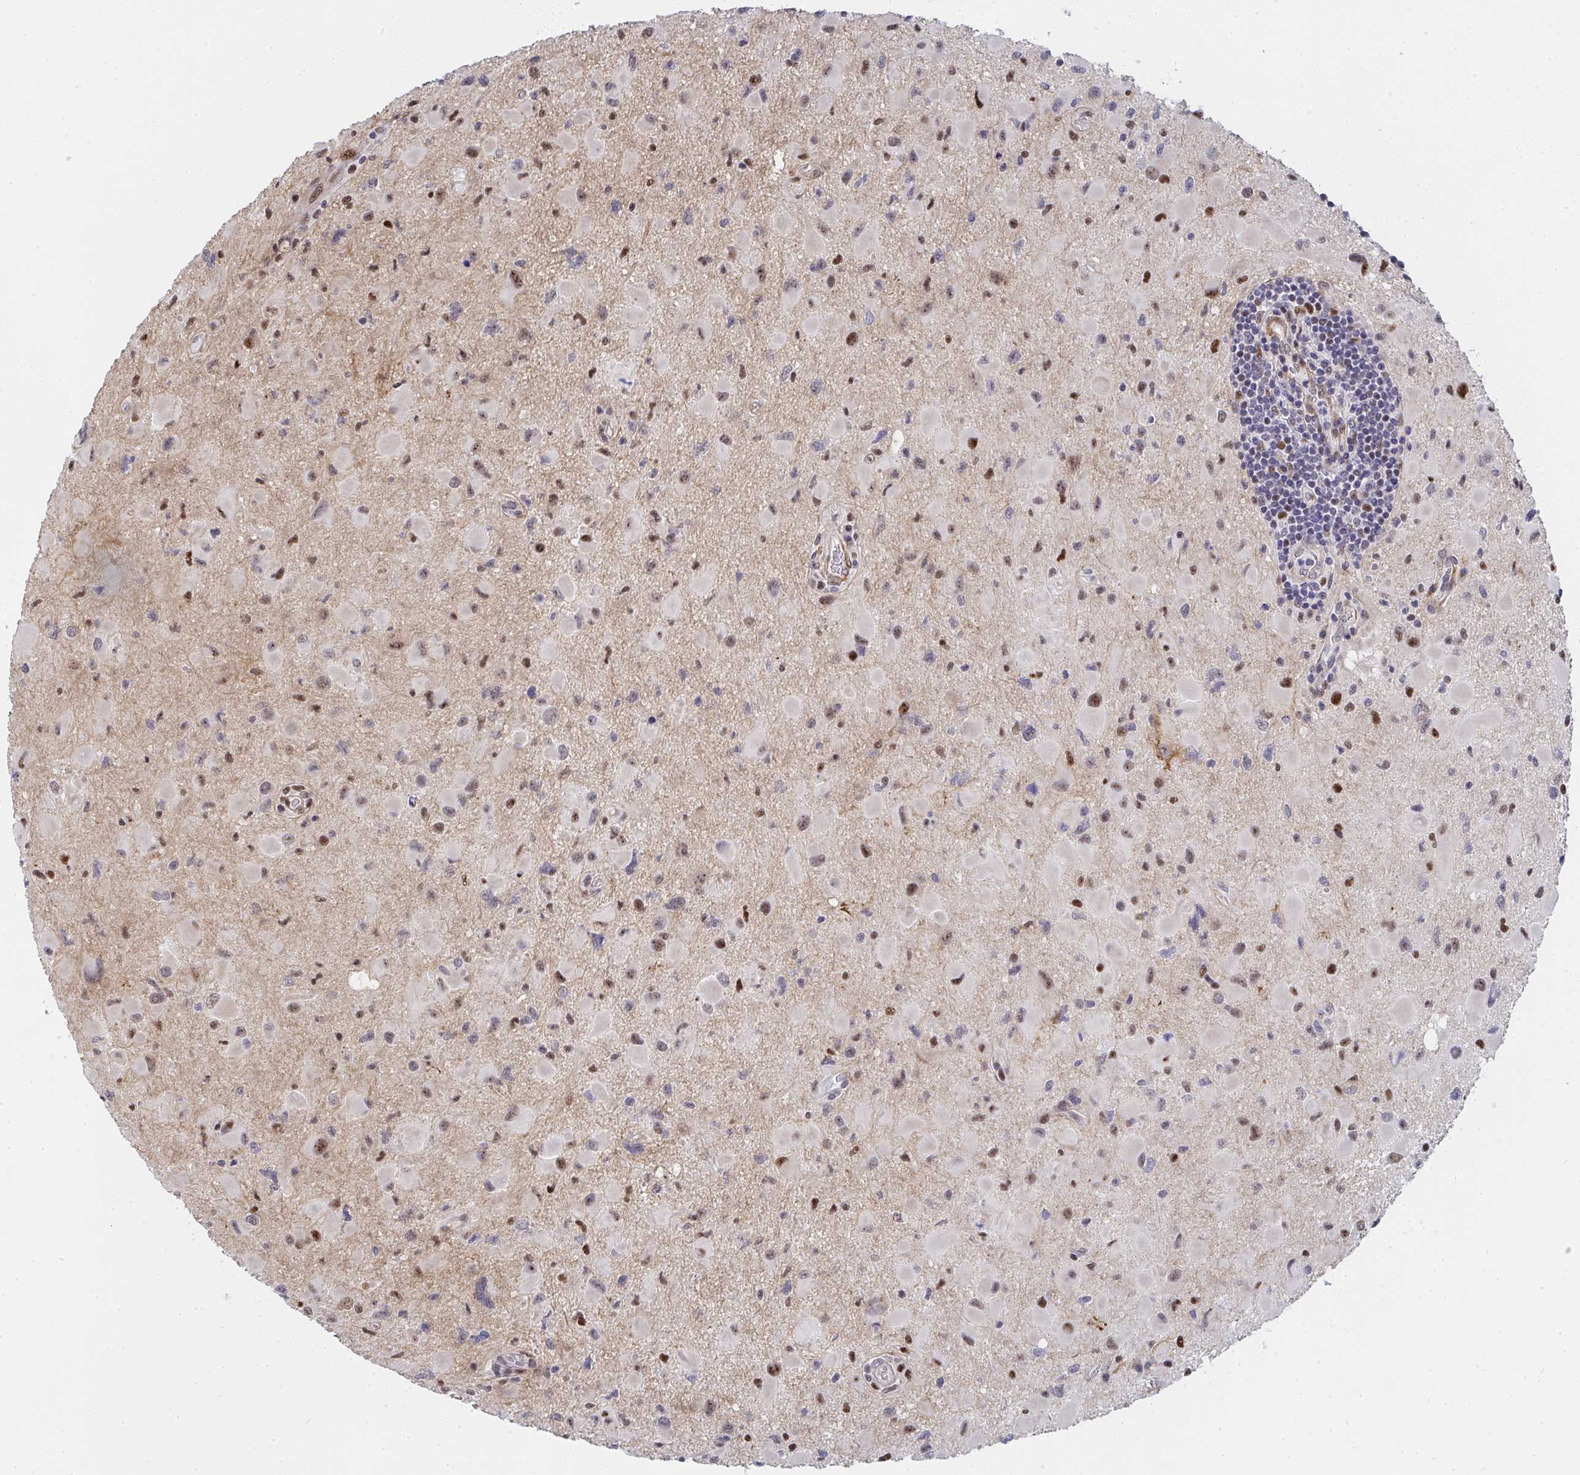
{"staining": {"intensity": "moderate", "quantity": "25%-75%", "location": "nuclear"}, "tissue": "glioma", "cell_type": "Tumor cells", "image_type": "cancer", "snomed": [{"axis": "morphology", "description": "Glioma, malignant, Low grade"}, {"axis": "topography", "description": "Brain"}], "caption": "Immunohistochemical staining of human malignant low-grade glioma exhibits medium levels of moderate nuclear protein expression in about 25%-75% of tumor cells.", "gene": "ZIC3", "patient": {"sex": "female", "age": 32}}